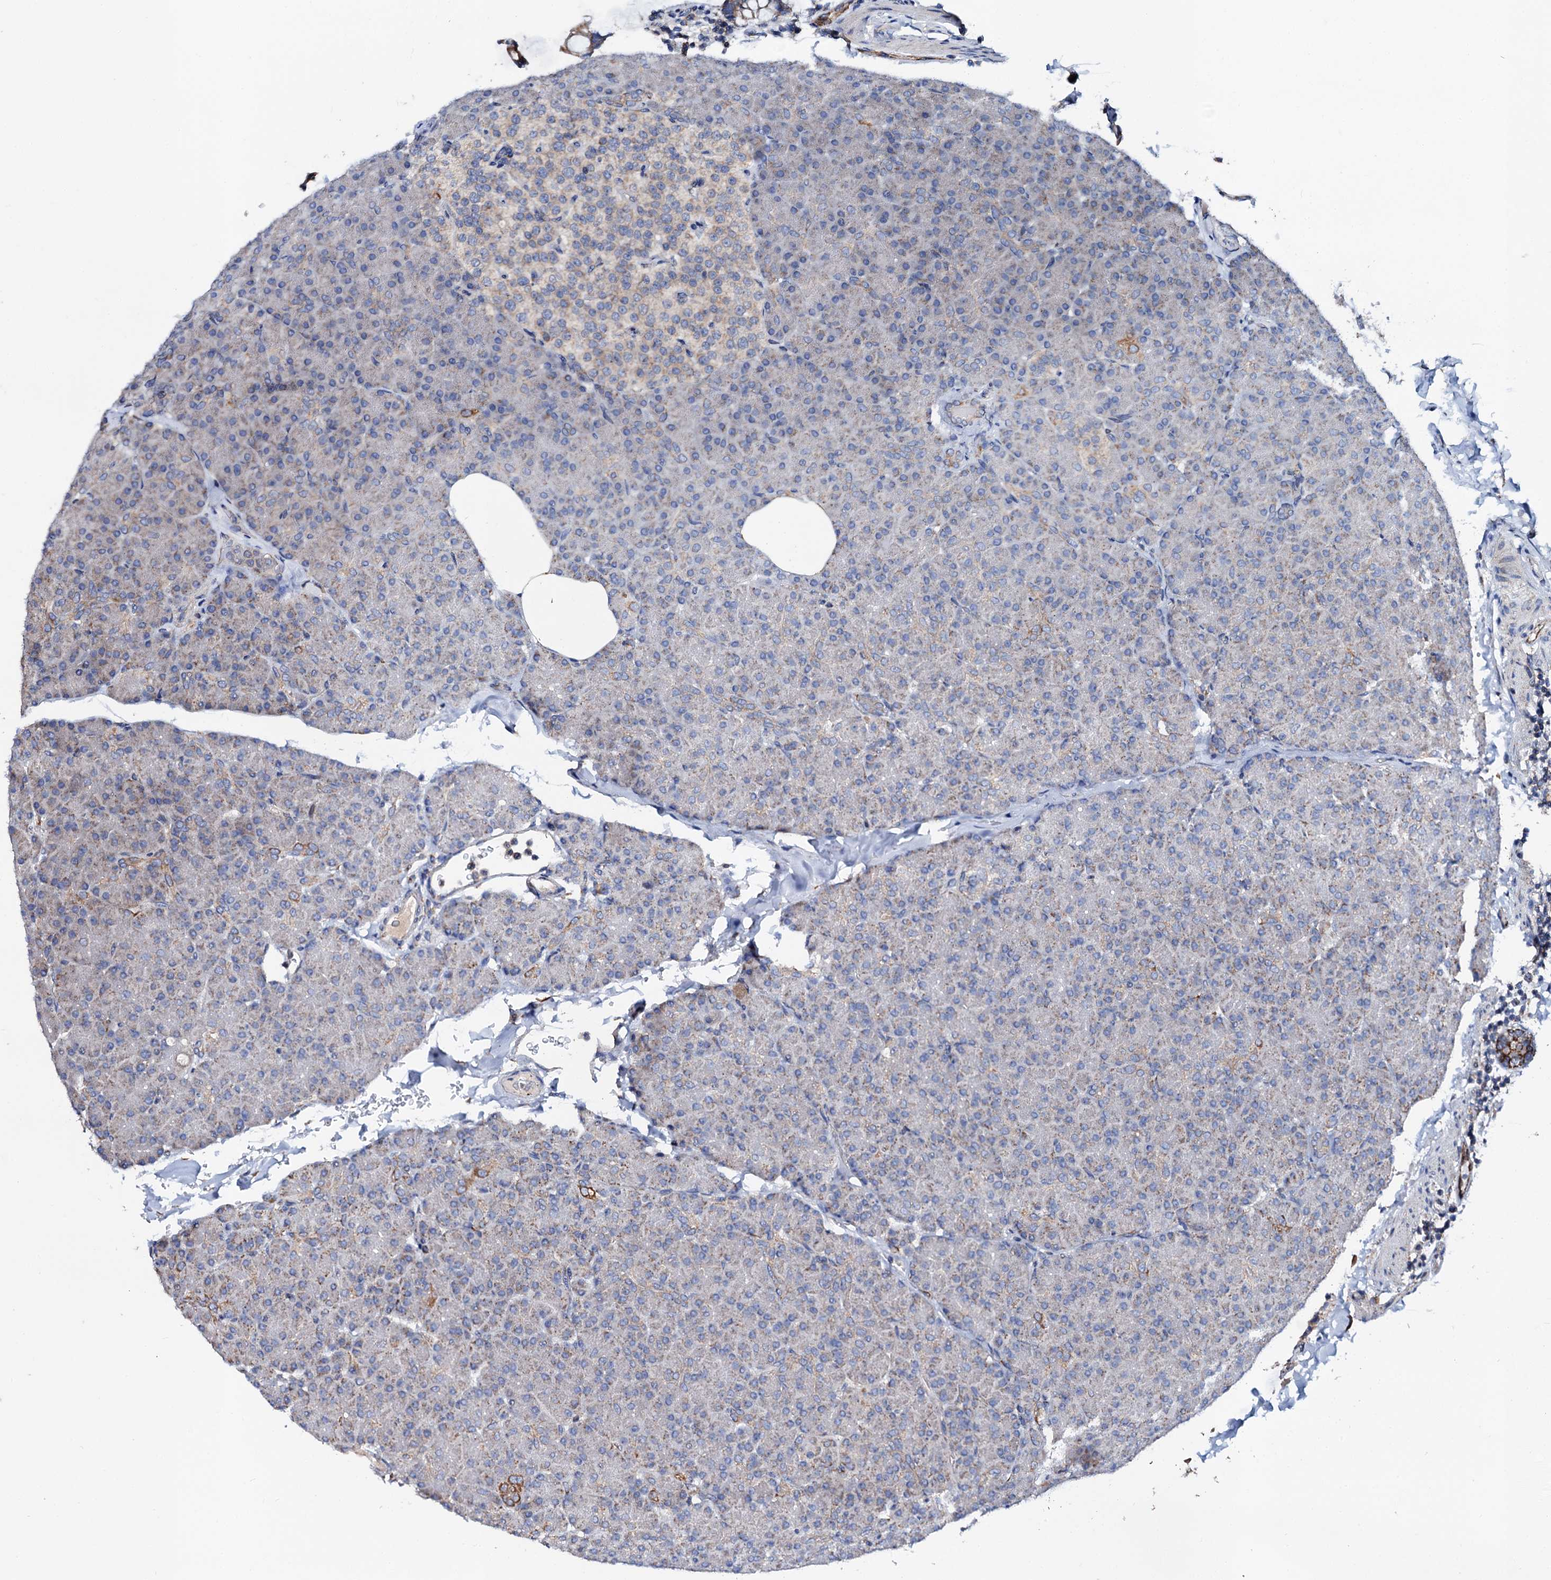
{"staining": {"intensity": "moderate", "quantity": "25%-75%", "location": "cytoplasmic/membranous"}, "tissue": "pancreas", "cell_type": "Exocrine glandular cells", "image_type": "normal", "snomed": [{"axis": "morphology", "description": "Normal tissue, NOS"}, {"axis": "topography", "description": "Pancreas"}], "caption": "Exocrine glandular cells show moderate cytoplasmic/membranous expression in about 25%-75% of cells in benign pancreas. The staining was performed using DAB (3,3'-diaminobenzidine), with brown indicating positive protein expression. Nuclei are stained blue with hematoxylin.", "gene": "UBE3C", "patient": {"sex": "female", "age": 43}}